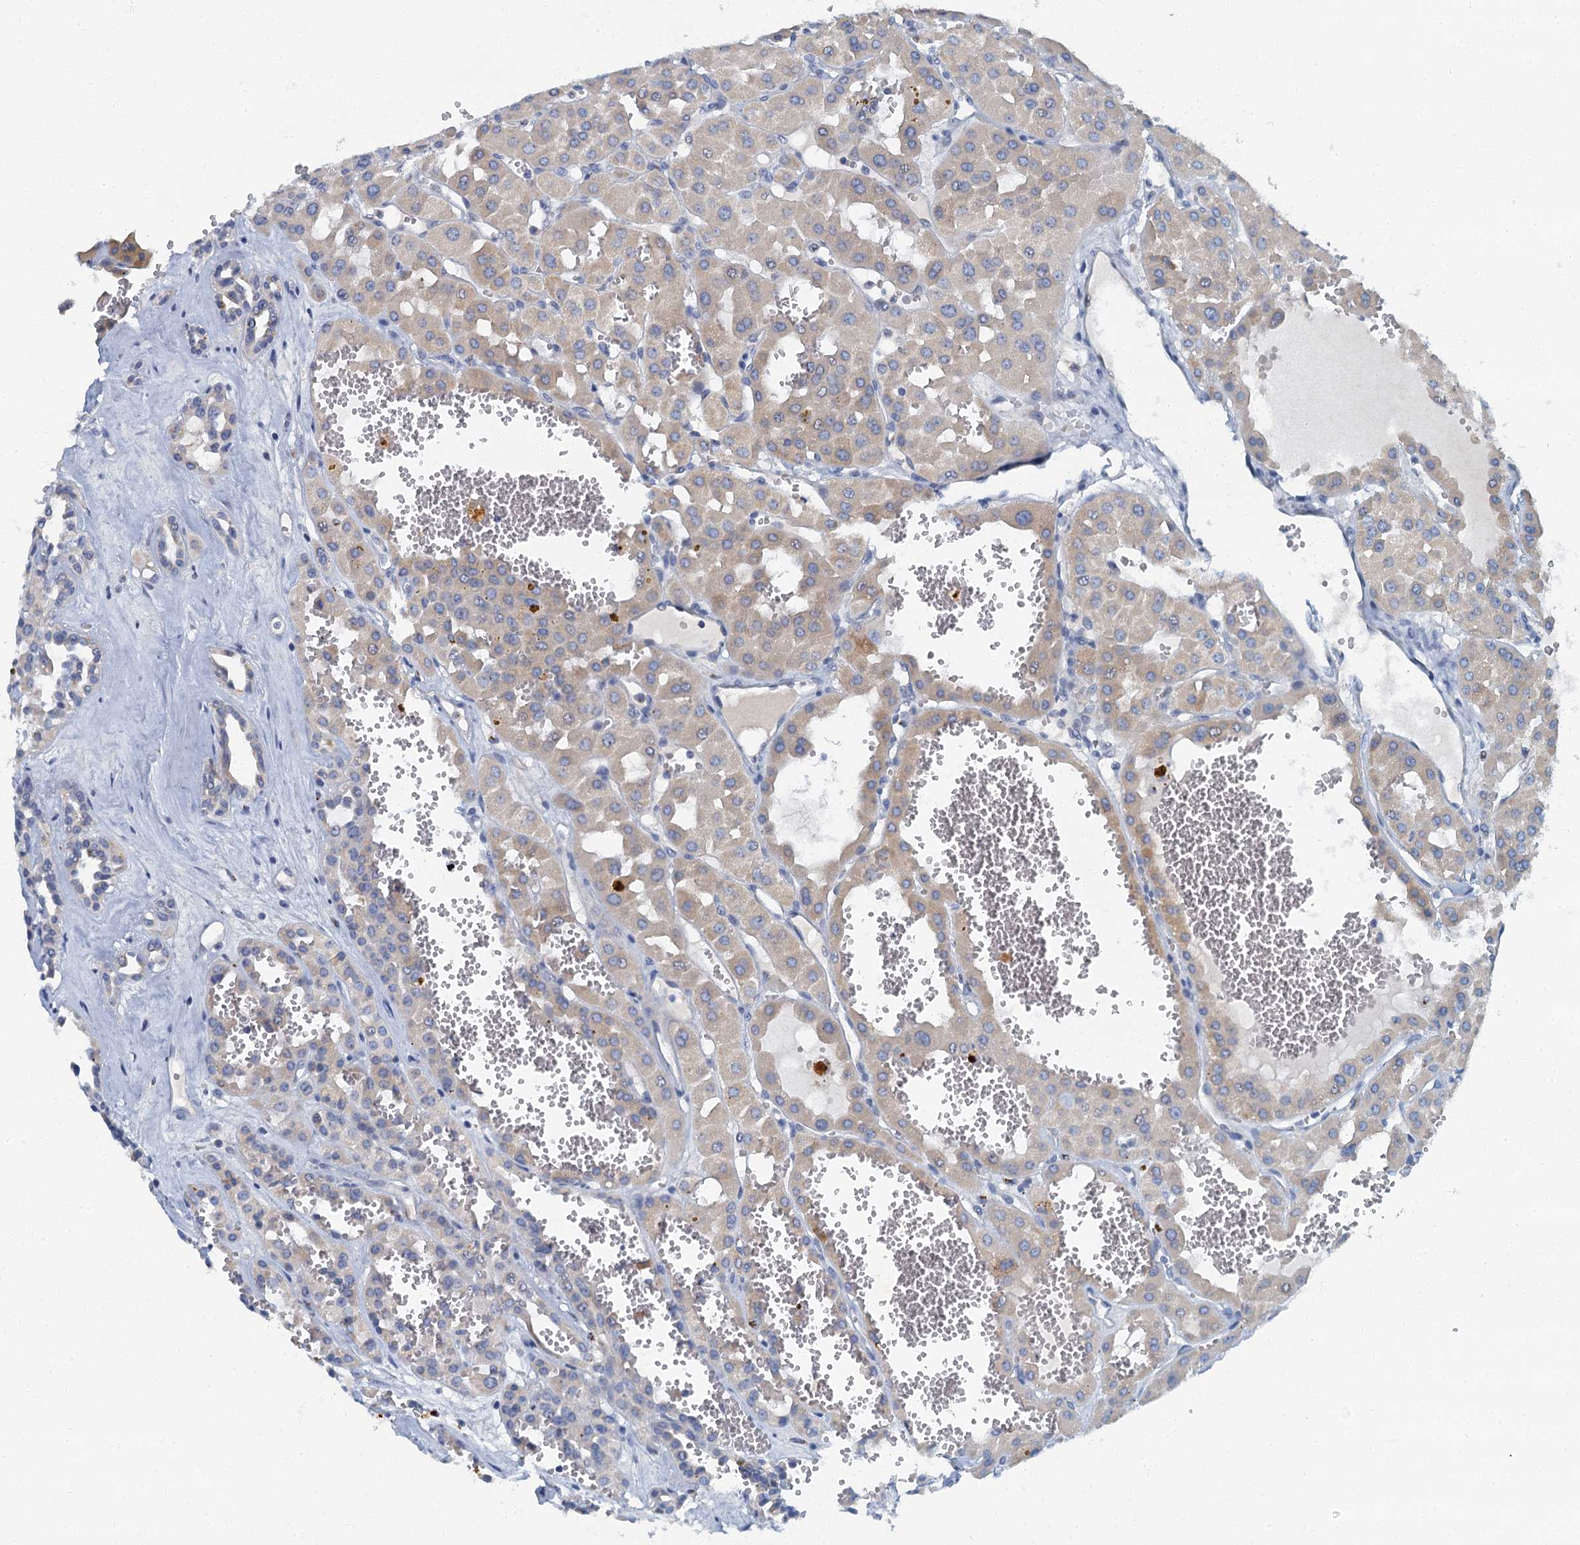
{"staining": {"intensity": "weak", "quantity": ">75%", "location": "cytoplasmic/membranous"}, "tissue": "renal cancer", "cell_type": "Tumor cells", "image_type": "cancer", "snomed": [{"axis": "morphology", "description": "Carcinoma, NOS"}, {"axis": "topography", "description": "Kidney"}], "caption": "Protein analysis of renal cancer (carcinoma) tissue exhibits weak cytoplasmic/membranous expression in about >75% of tumor cells.", "gene": "LYPD3", "patient": {"sex": "female", "age": 75}}